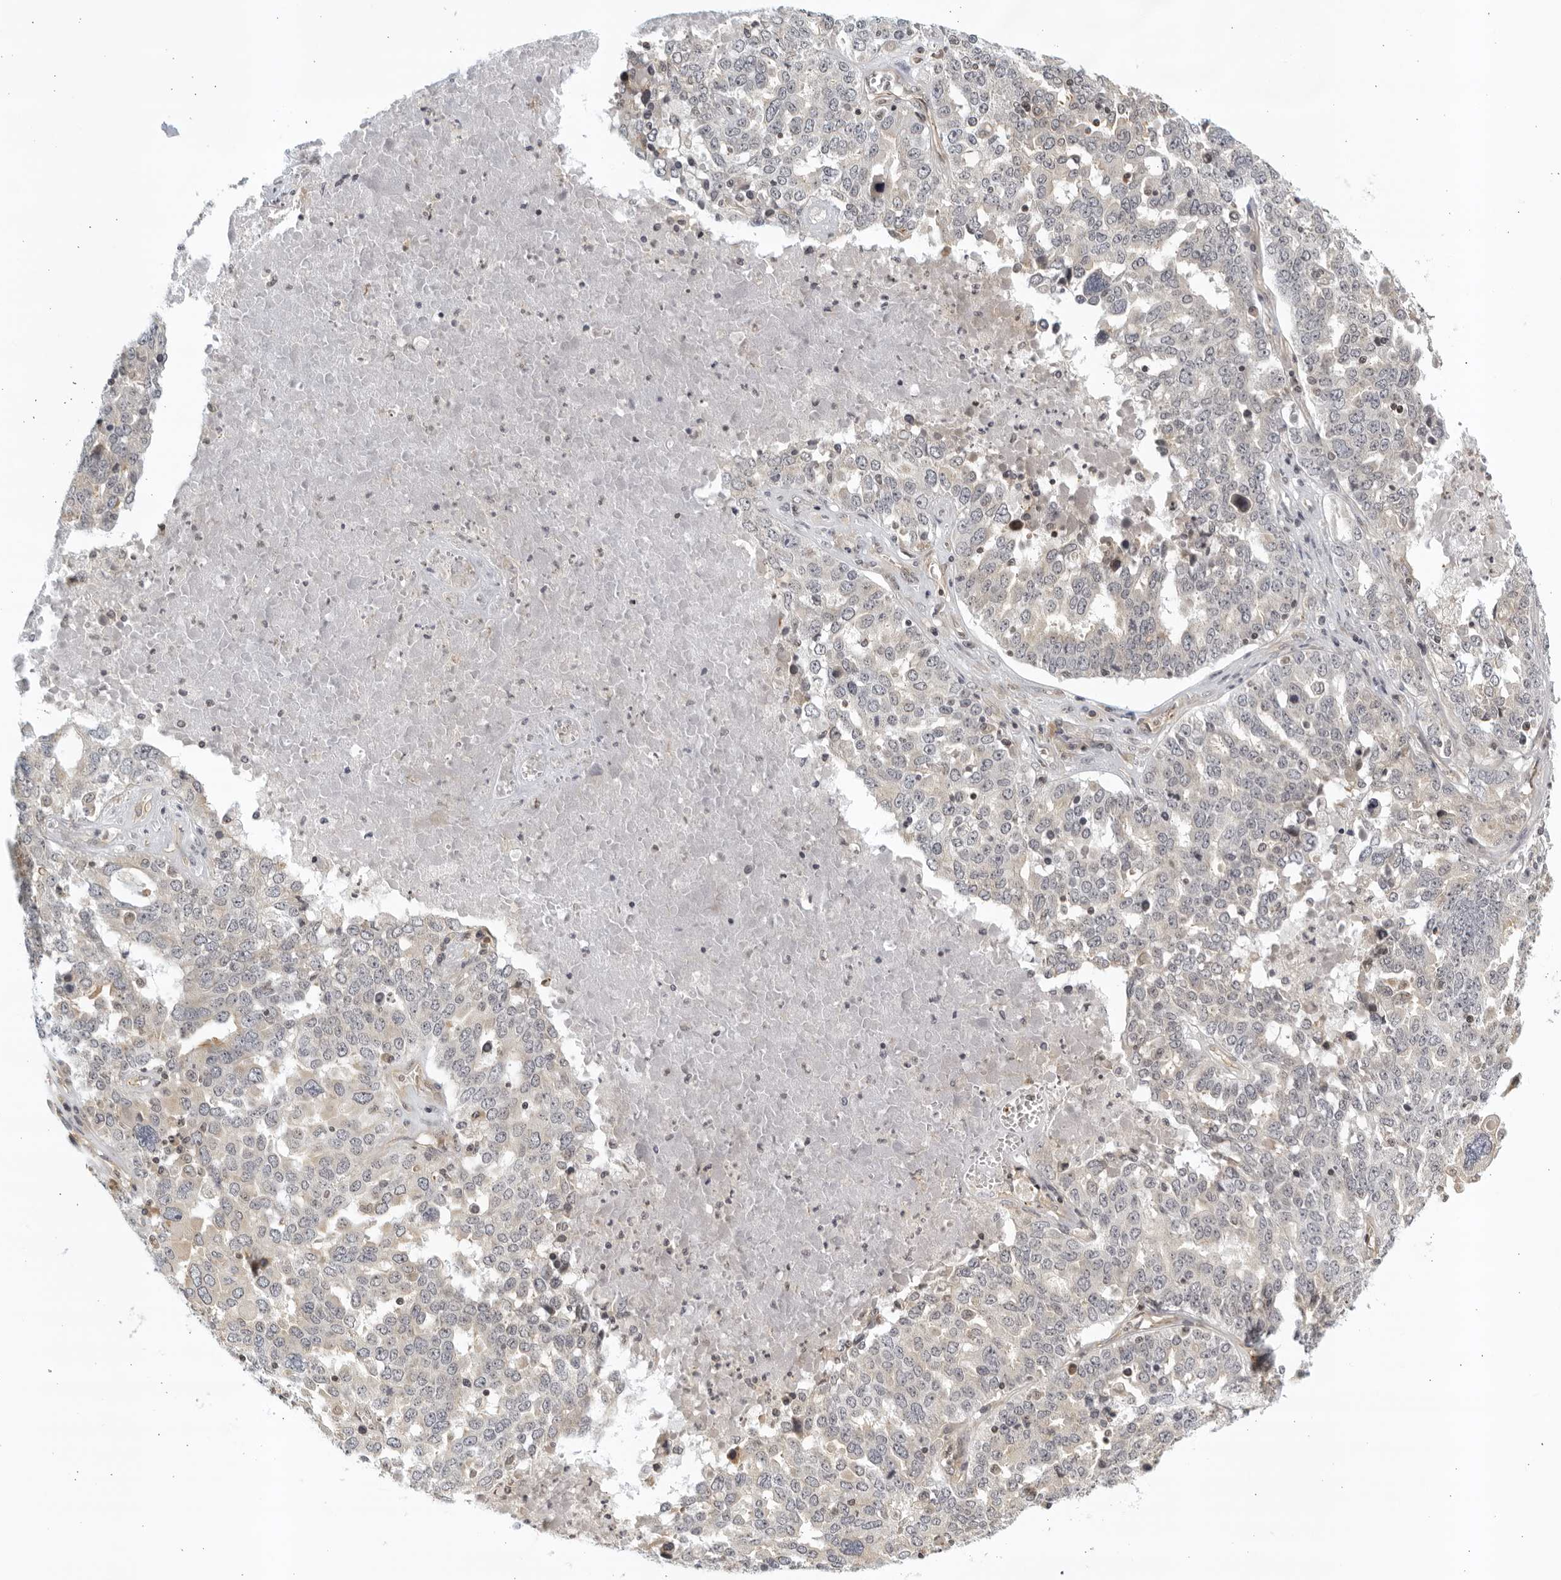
{"staining": {"intensity": "negative", "quantity": "none", "location": "none"}, "tissue": "ovarian cancer", "cell_type": "Tumor cells", "image_type": "cancer", "snomed": [{"axis": "morphology", "description": "Carcinoma, endometroid"}, {"axis": "topography", "description": "Ovary"}], "caption": "This is a photomicrograph of immunohistochemistry (IHC) staining of ovarian endometroid carcinoma, which shows no expression in tumor cells.", "gene": "SERTAD4", "patient": {"sex": "female", "age": 62}}